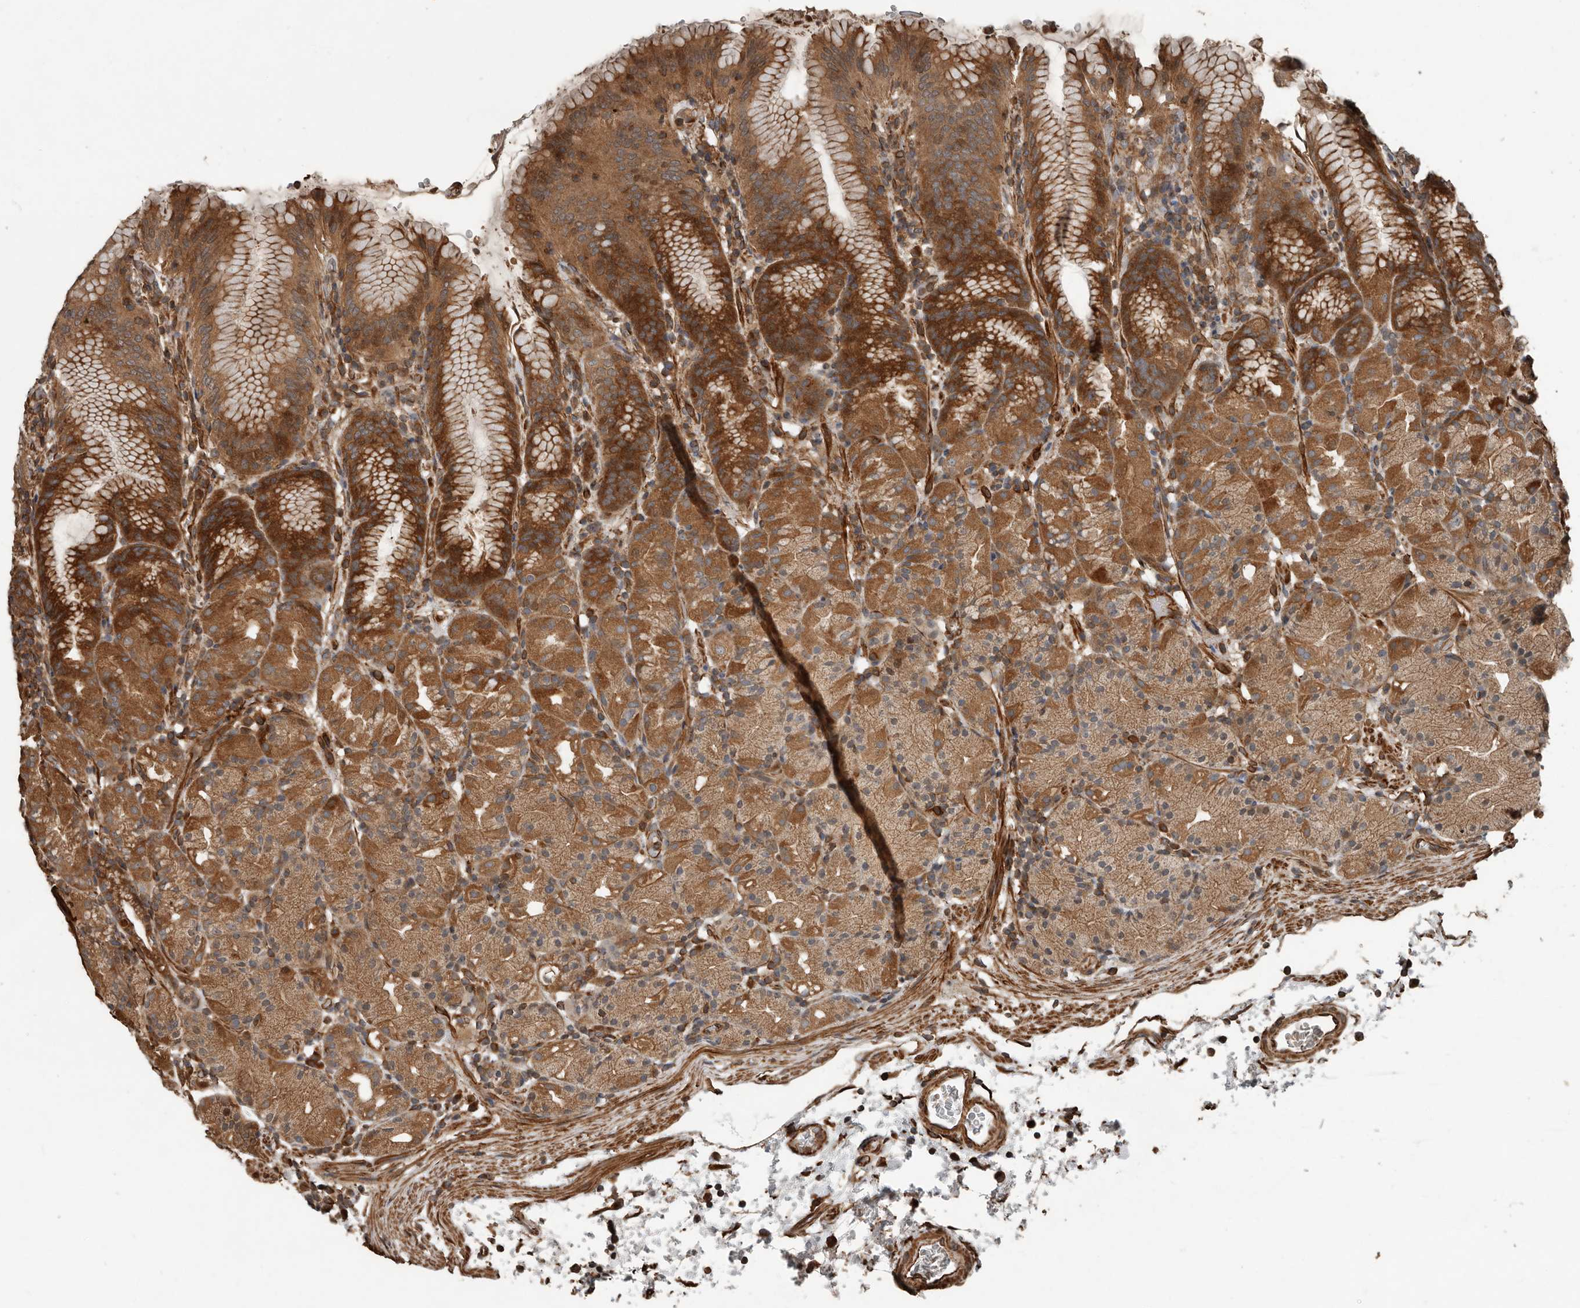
{"staining": {"intensity": "strong", "quantity": ">75%", "location": "cytoplasmic/membranous"}, "tissue": "stomach", "cell_type": "Glandular cells", "image_type": "normal", "snomed": [{"axis": "morphology", "description": "Normal tissue, NOS"}, {"axis": "topography", "description": "Stomach, upper"}], "caption": "Benign stomach was stained to show a protein in brown. There is high levels of strong cytoplasmic/membranous positivity in approximately >75% of glandular cells.", "gene": "YOD1", "patient": {"sex": "male", "age": 48}}